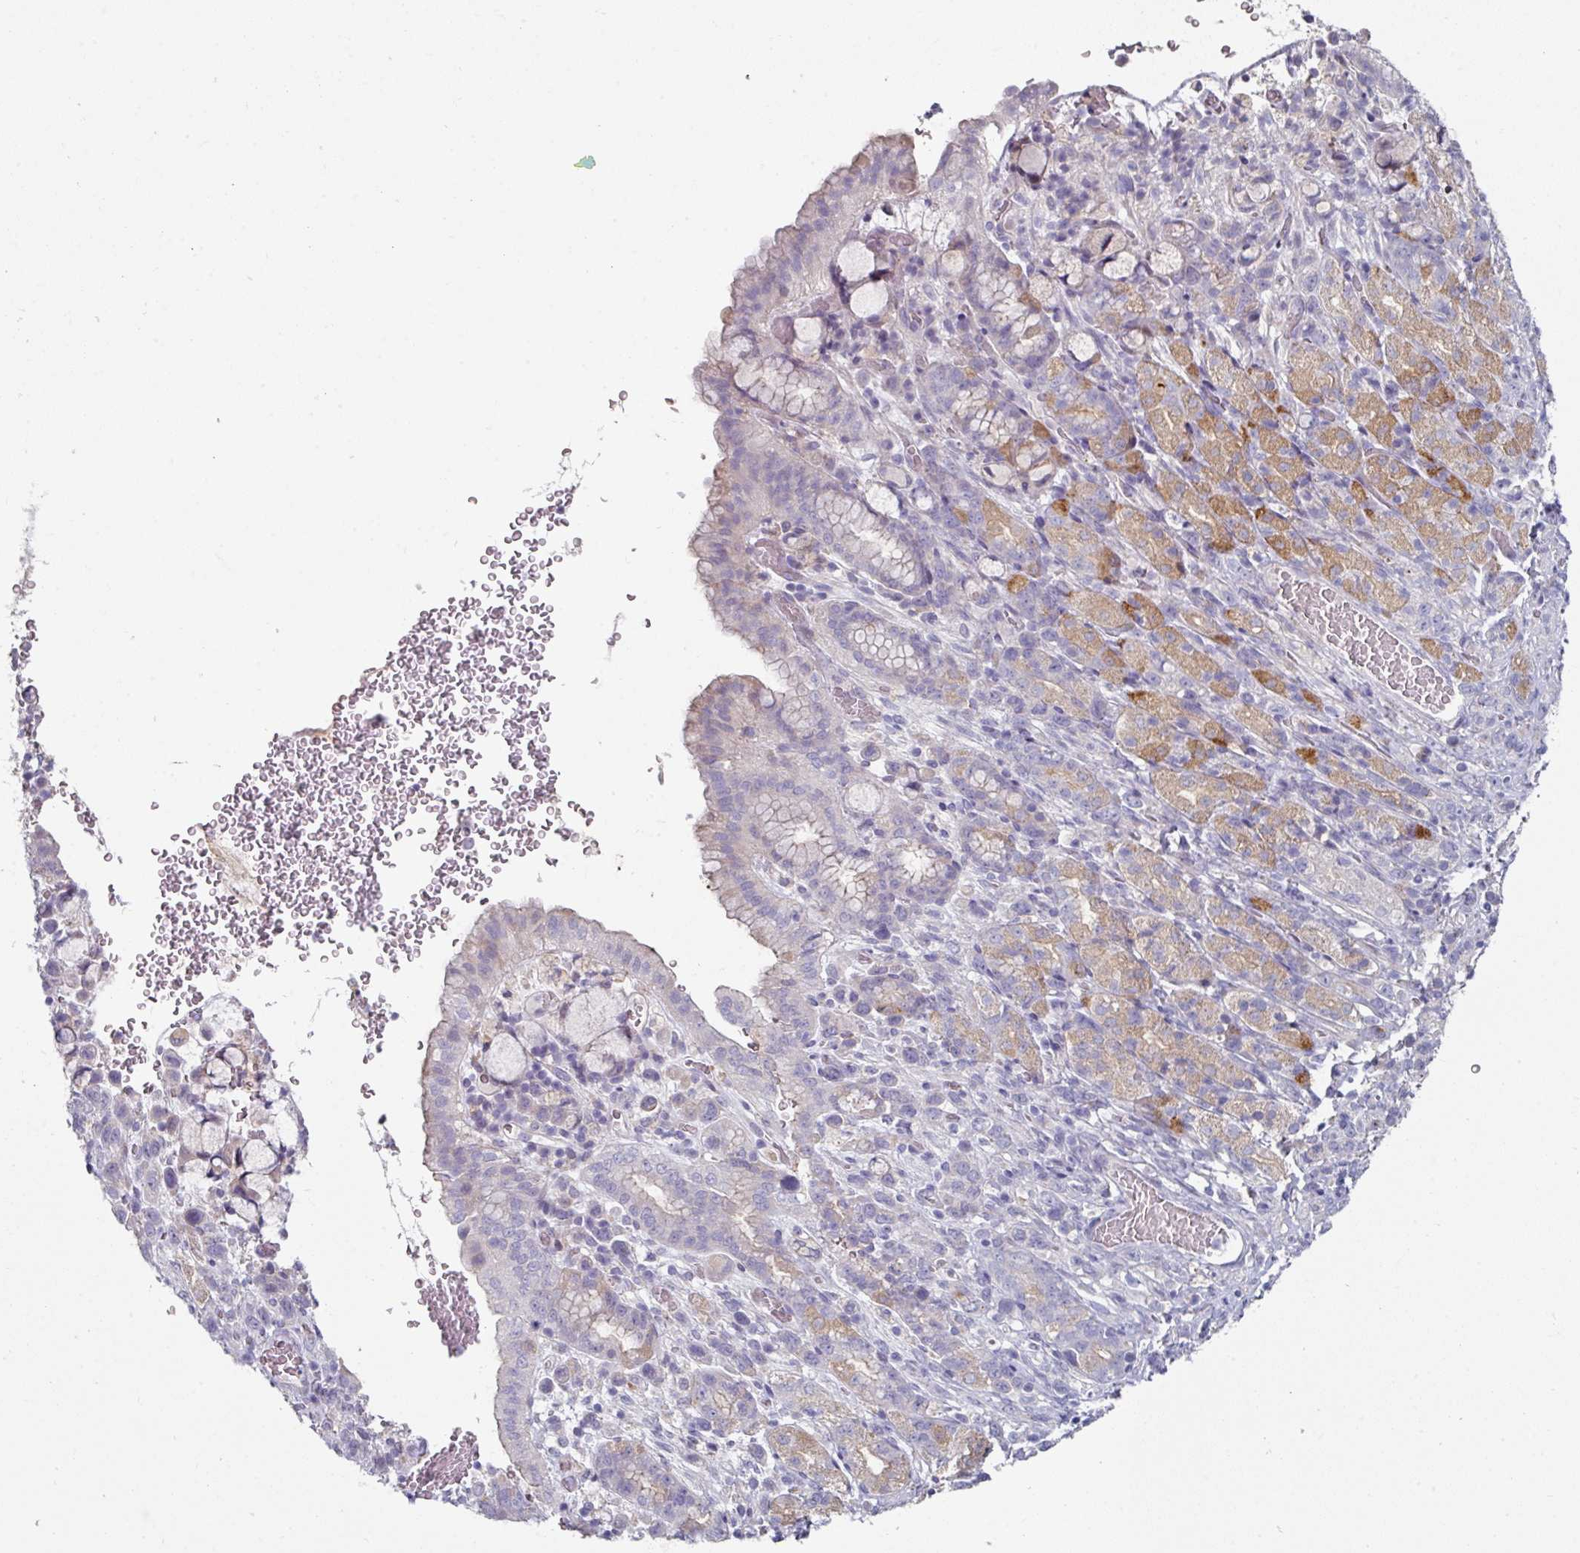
{"staining": {"intensity": "moderate", "quantity": "<25%", "location": "cytoplasmic/membranous"}, "tissue": "stomach cancer", "cell_type": "Tumor cells", "image_type": "cancer", "snomed": [{"axis": "morphology", "description": "Adenocarcinoma, NOS"}, {"axis": "topography", "description": "Stomach"}], "caption": "Stomach cancer was stained to show a protein in brown. There is low levels of moderate cytoplasmic/membranous positivity in about <25% of tumor cells. The staining is performed using DAB brown chromogen to label protein expression. The nuclei are counter-stained blue using hematoxylin.", "gene": "WSB2", "patient": {"sex": "female", "age": 65}}